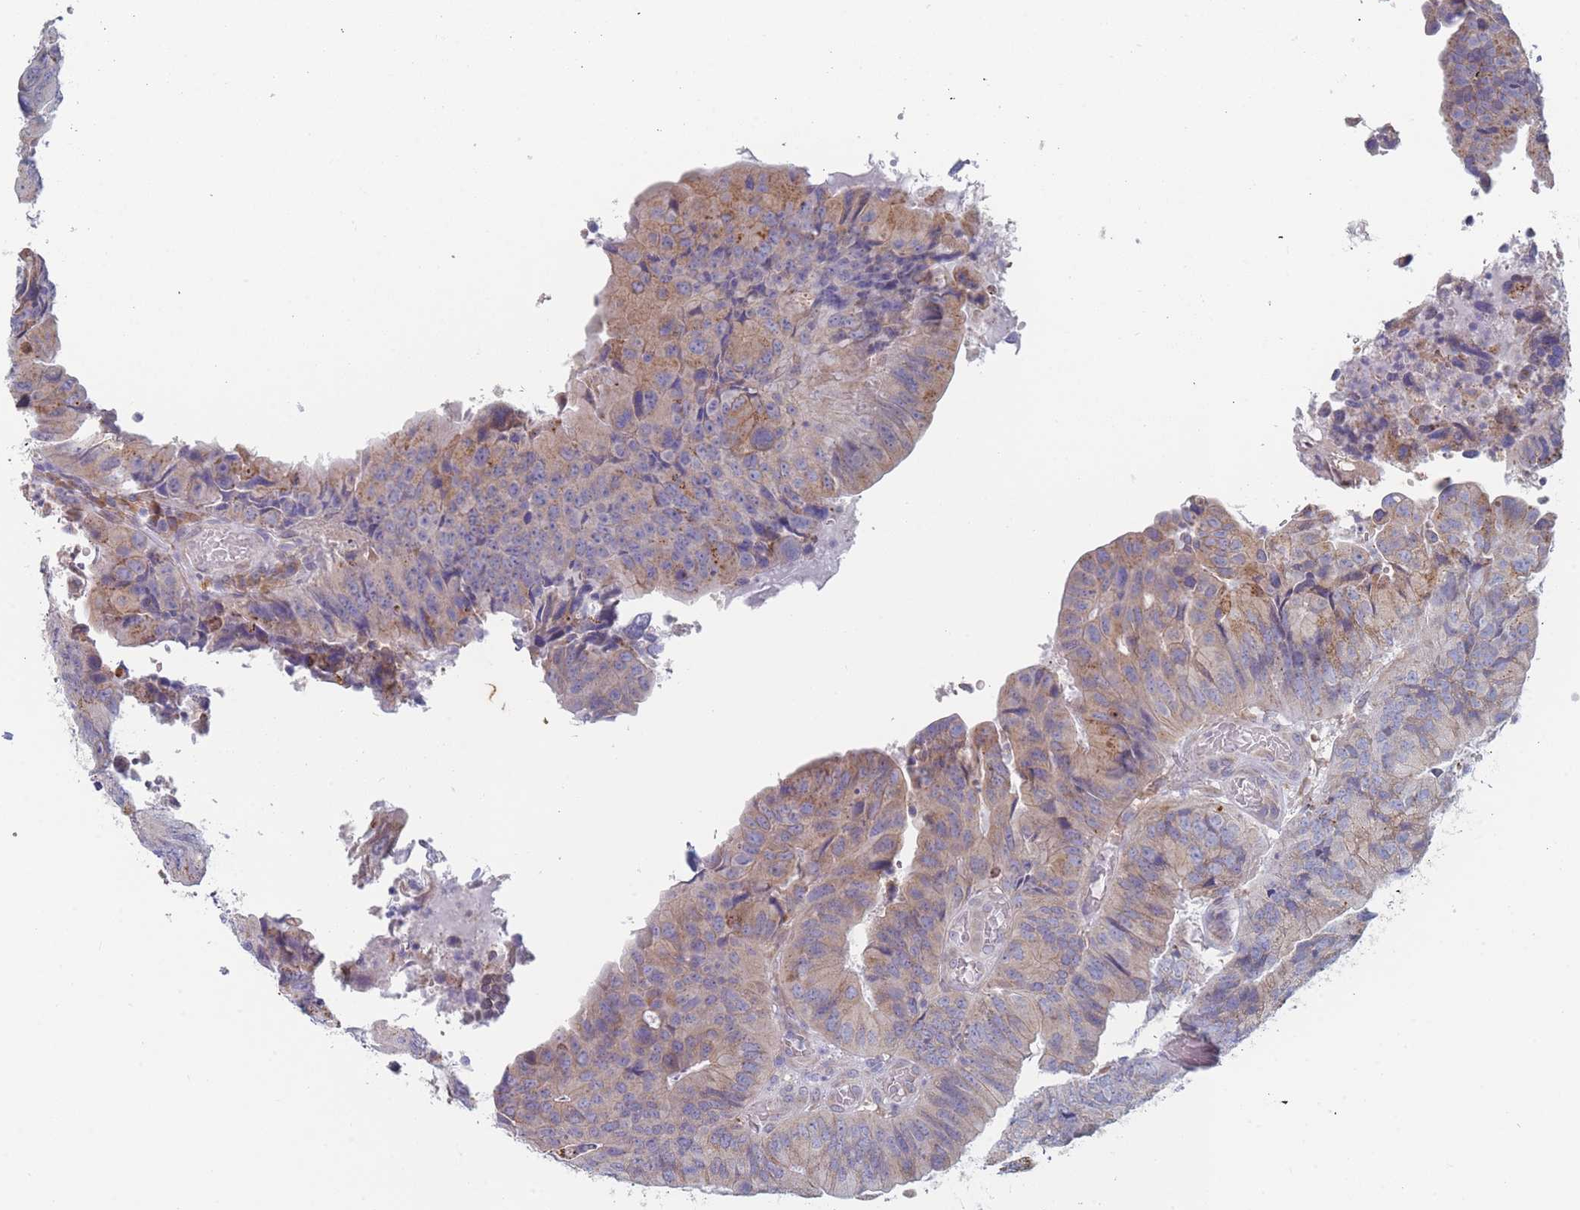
{"staining": {"intensity": "moderate", "quantity": "25%-75%", "location": "cytoplasmic/membranous"}, "tissue": "colorectal cancer", "cell_type": "Tumor cells", "image_type": "cancer", "snomed": [{"axis": "morphology", "description": "Adenocarcinoma, NOS"}, {"axis": "topography", "description": "Colon"}], "caption": "The image reveals immunohistochemical staining of colorectal adenocarcinoma. There is moderate cytoplasmic/membranous staining is present in about 25%-75% of tumor cells.", "gene": "TMED10", "patient": {"sex": "female", "age": 67}}